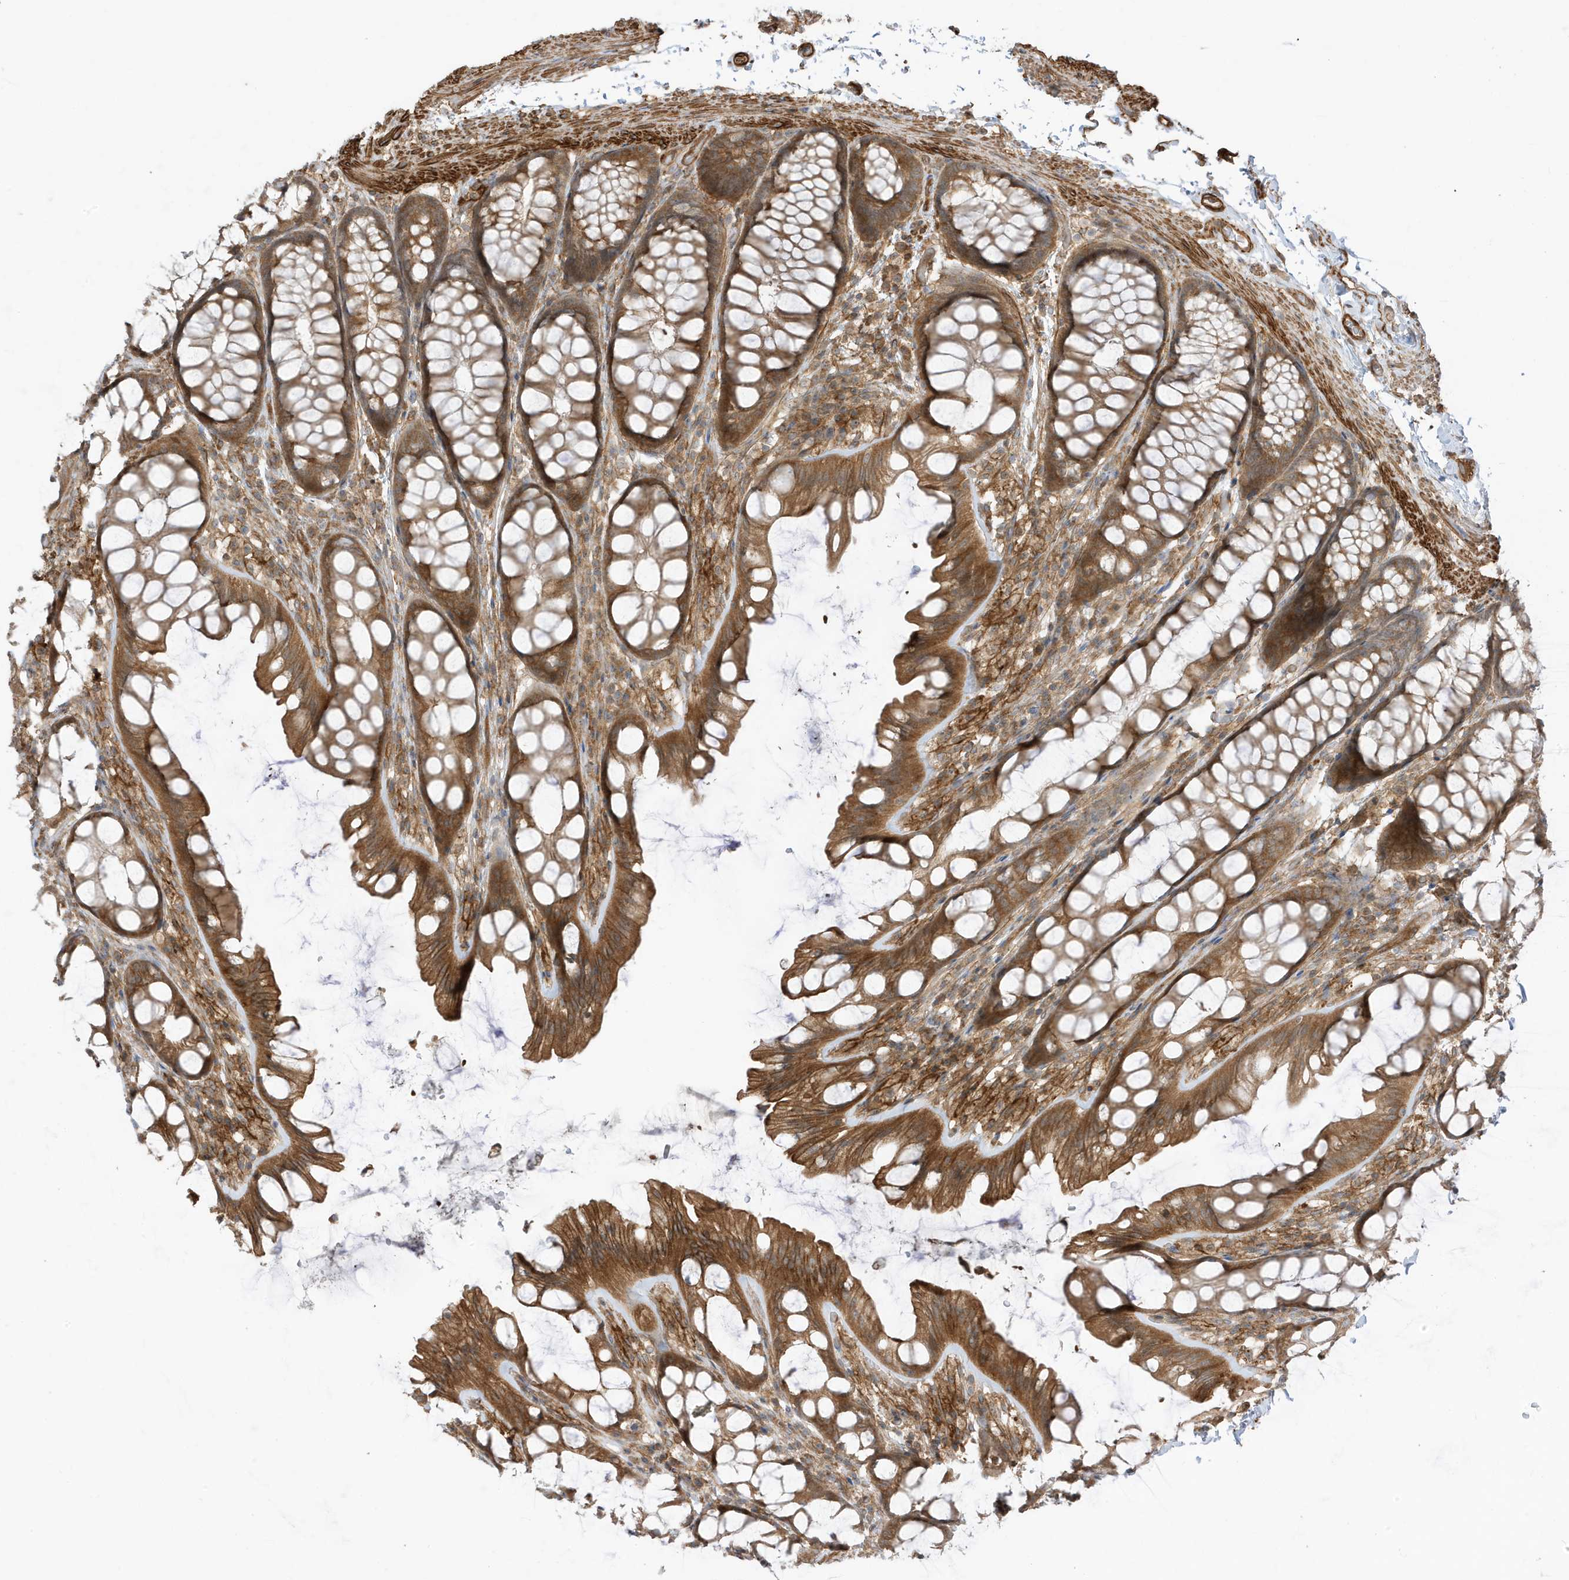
{"staining": {"intensity": "strong", "quantity": ">75%", "location": "cytoplasmic/membranous"}, "tissue": "colon", "cell_type": "Endothelial cells", "image_type": "normal", "snomed": [{"axis": "morphology", "description": "Normal tissue, NOS"}, {"axis": "topography", "description": "Colon"}], "caption": "A micrograph of human colon stained for a protein demonstrates strong cytoplasmic/membranous brown staining in endothelial cells. Nuclei are stained in blue.", "gene": "CDC42EP3", "patient": {"sex": "male", "age": 47}}